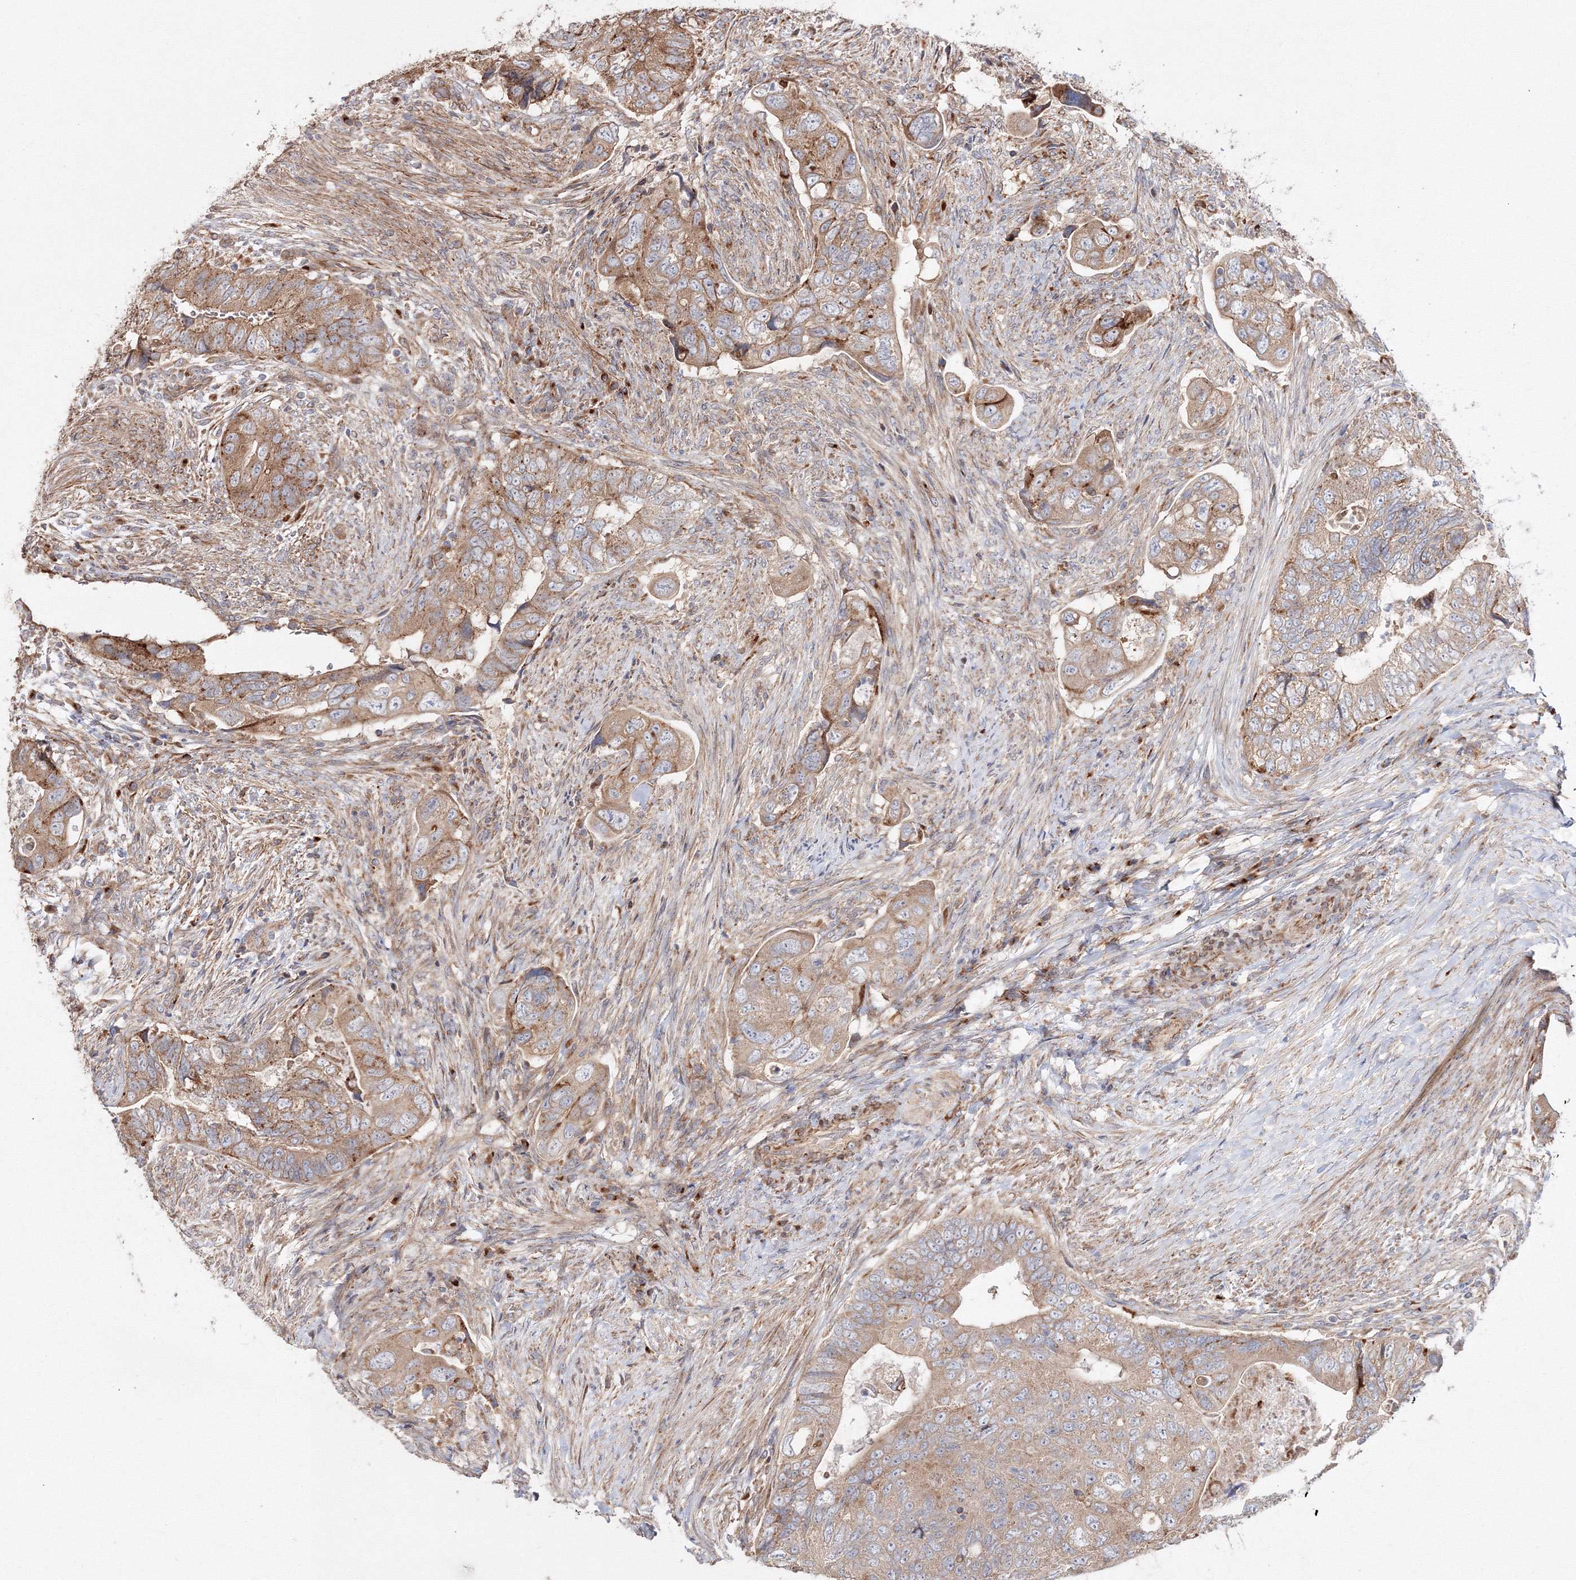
{"staining": {"intensity": "moderate", "quantity": ">75%", "location": "cytoplasmic/membranous"}, "tissue": "colorectal cancer", "cell_type": "Tumor cells", "image_type": "cancer", "snomed": [{"axis": "morphology", "description": "Adenocarcinoma, NOS"}, {"axis": "topography", "description": "Rectum"}], "caption": "A brown stain shows moderate cytoplasmic/membranous staining of a protein in adenocarcinoma (colorectal) tumor cells.", "gene": "DDO", "patient": {"sex": "male", "age": 63}}